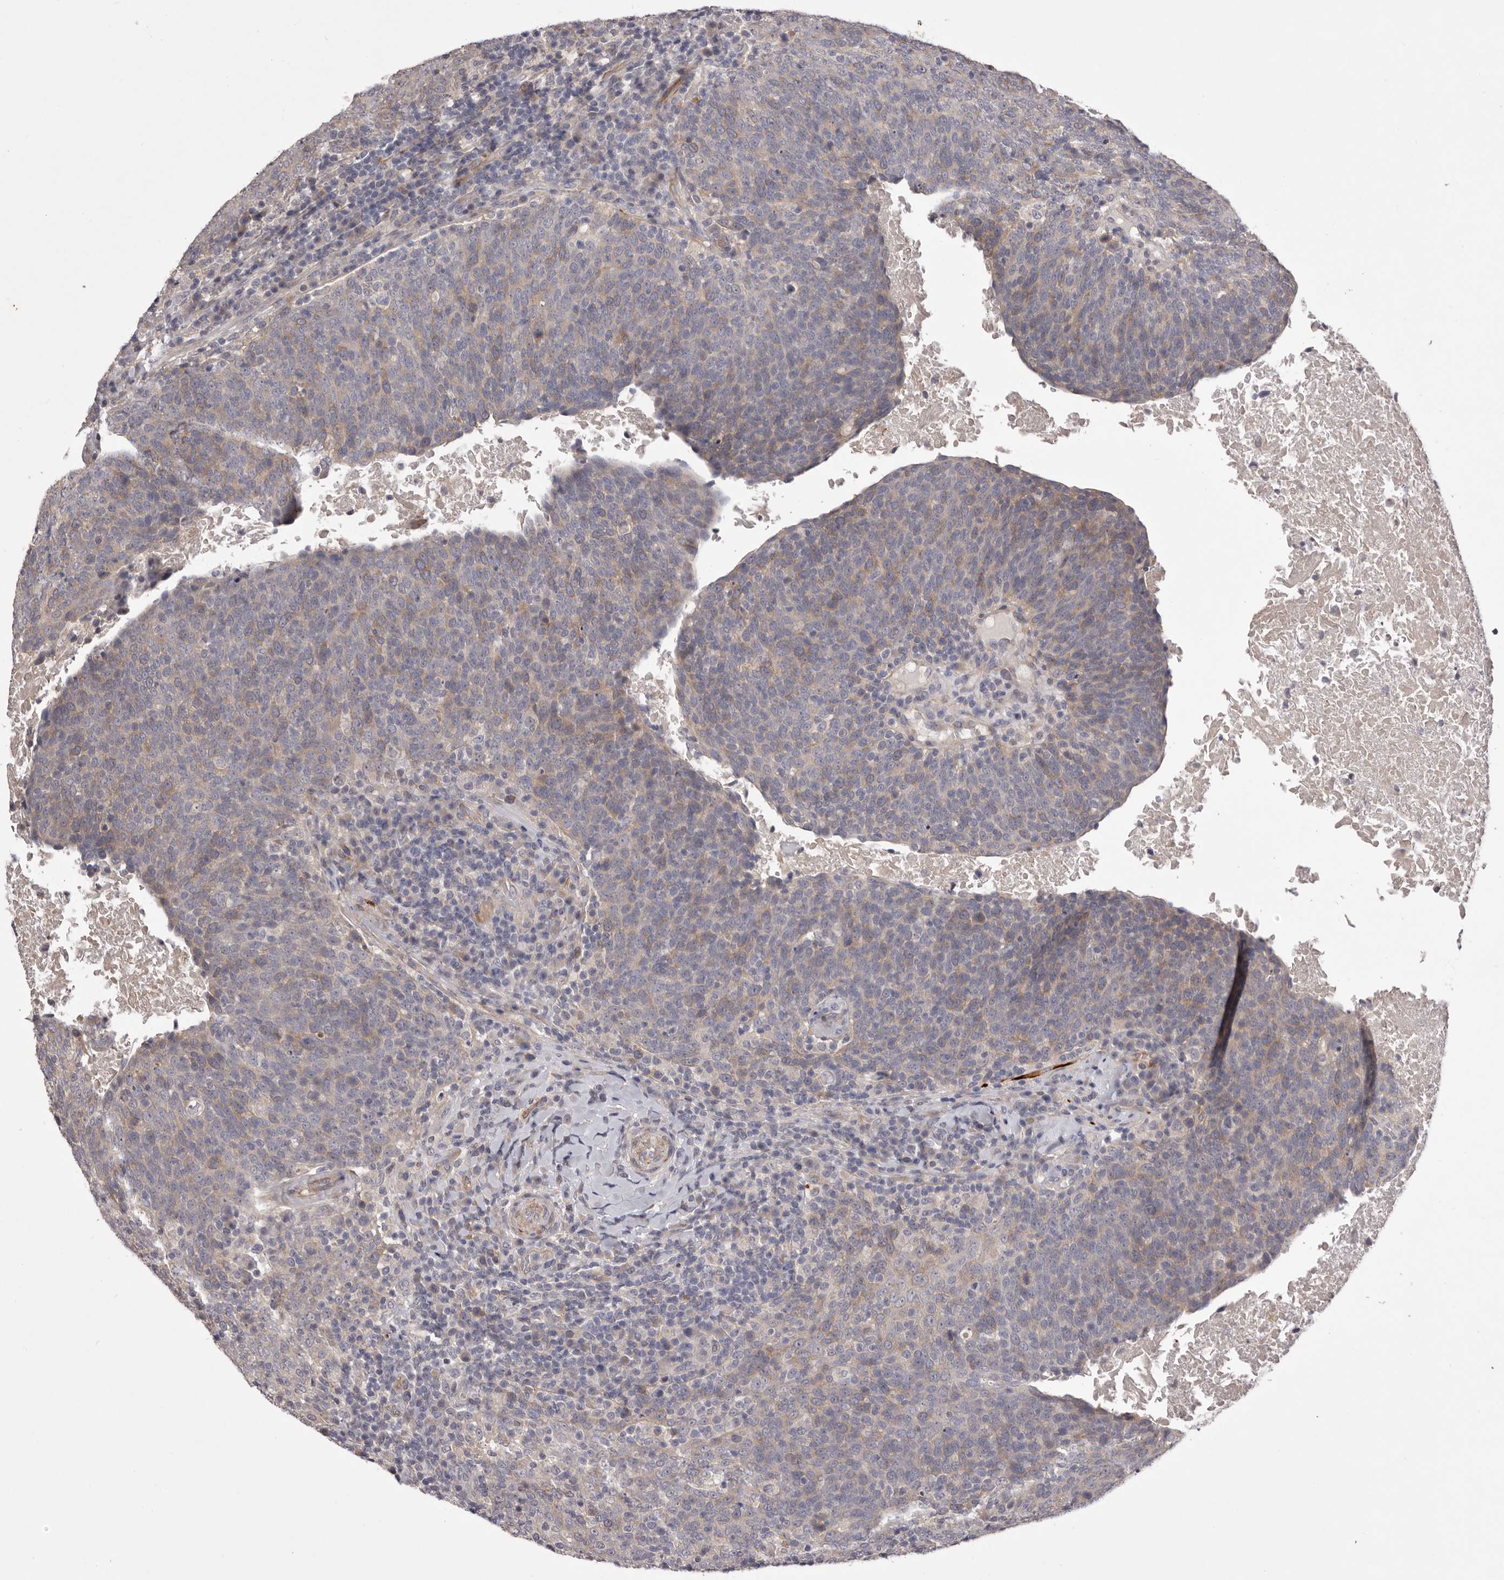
{"staining": {"intensity": "weak", "quantity": "<25%", "location": "cytoplasmic/membranous"}, "tissue": "head and neck cancer", "cell_type": "Tumor cells", "image_type": "cancer", "snomed": [{"axis": "morphology", "description": "Squamous cell carcinoma, NOS"}, {"axis": "morphology", "description": "Squamous cell carcinoma, metastatic, NOS"}, {"axis": "topography", "description": "Lymph node"}, {"axis": "topography", "description": "Head-Neck"}], "caption": "DAB immunohistochemical staining of metastatic squamous cell carcinoma (head and neck) reveals no significant staining in tumor cells. (DAB (3,3'-diaminobenzidine) IHC with hematoxylin counter stain).", "gene": "PNRC1", "patient": {"sex": "male", "age": 62}}